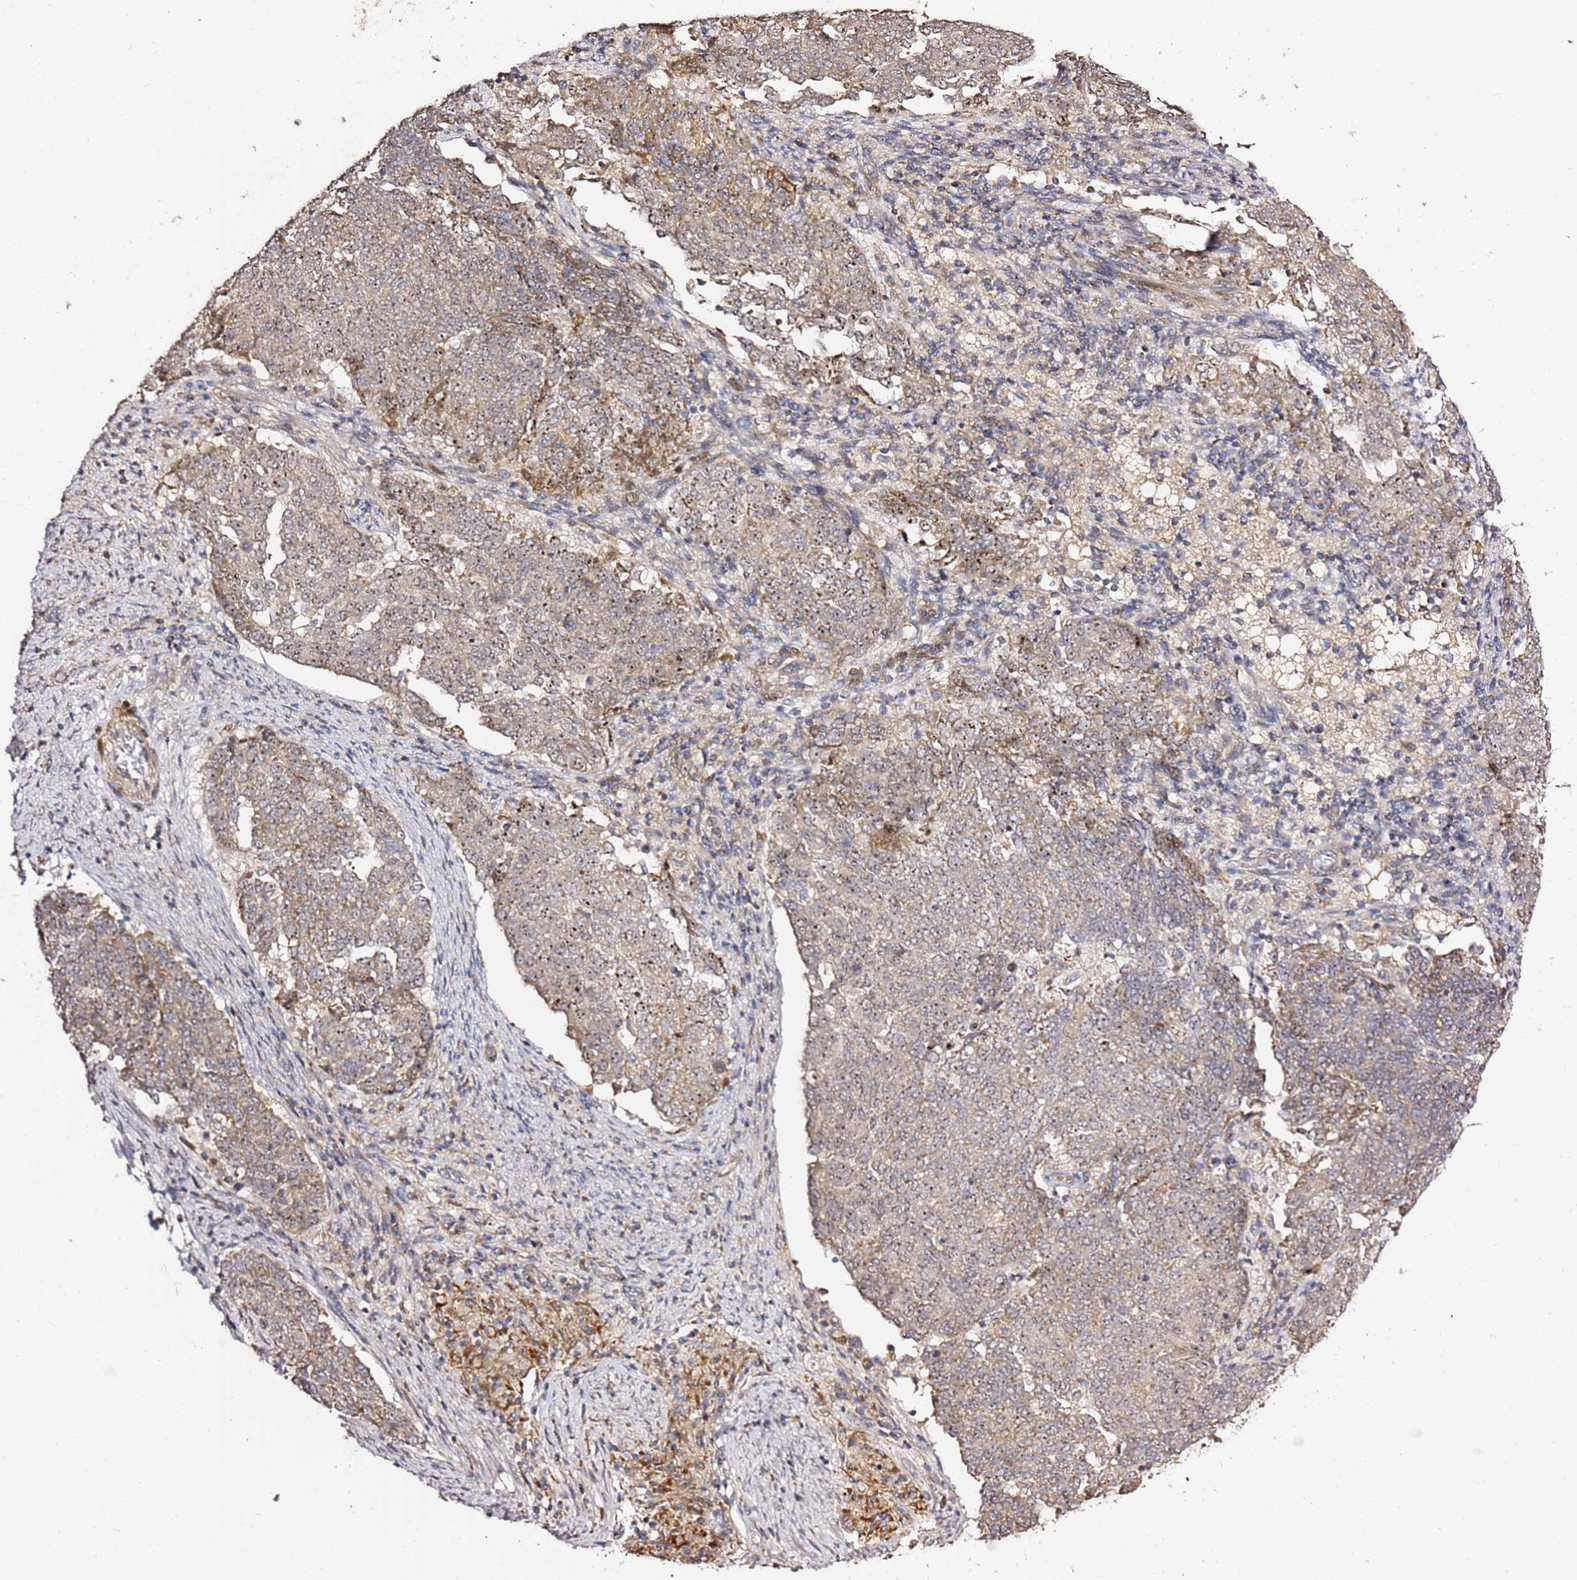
{"staining": {"intensity": "moderate", "quantity": ">75%", "location": "cytoplasmic/membranous,nuclear"}, "tissue": "endometrial cancer", "cell_type": "Tumor cells", "image_type": "cancer", "snomed": [{"axis": "morphology", "description": "Adenocarcinoma, NOS"}, {"axis": "topography", "description": "Endometrium"}], "caption": "Endometrial adenocarcinoma stained with a protein marker demonstrates moderate staining in tumor cells.", "gene": "KIF25", "patient": {"sex": "female", "age": 80}}